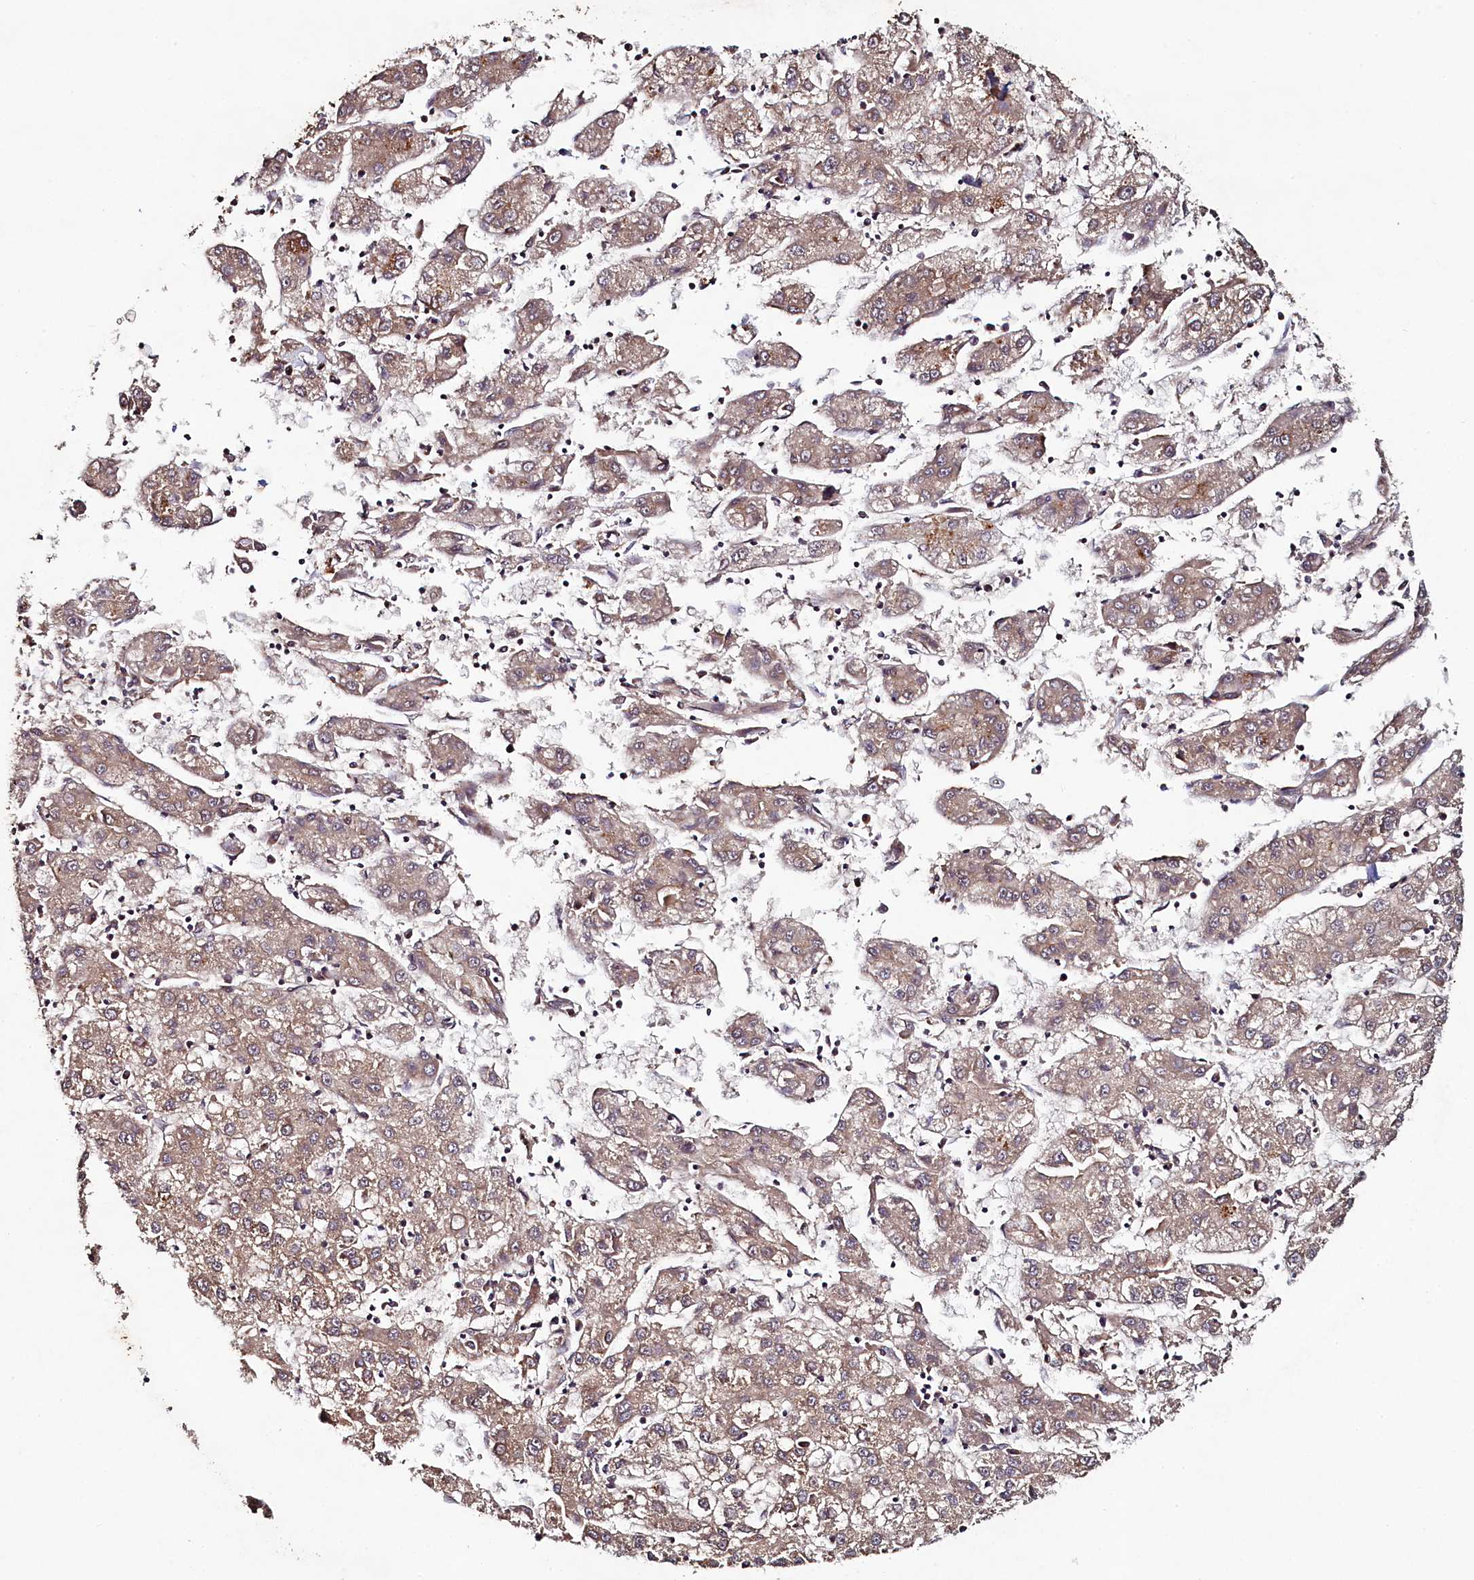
{"staining": {"intensity": "moderate", "quantity": ">75%", "location": "cytoplasmic/membranous"}, "tissue": "liver cancer", "cell_type": "Tumor cells", "image_type": "cancer", "snomed": [{"axis": "morphology", "description": "Carcinoma, Hepatocellular, NOS"}, {"axis": "topography", "description": "Liver"}], "caption": "Moderate cytoplasmic/membranous staining is present in about >75% of tumor cells in hepatocellular carcinoma (liver).", "gene": "SEC24C", "patient": {"sex": "male", "age": 72}}